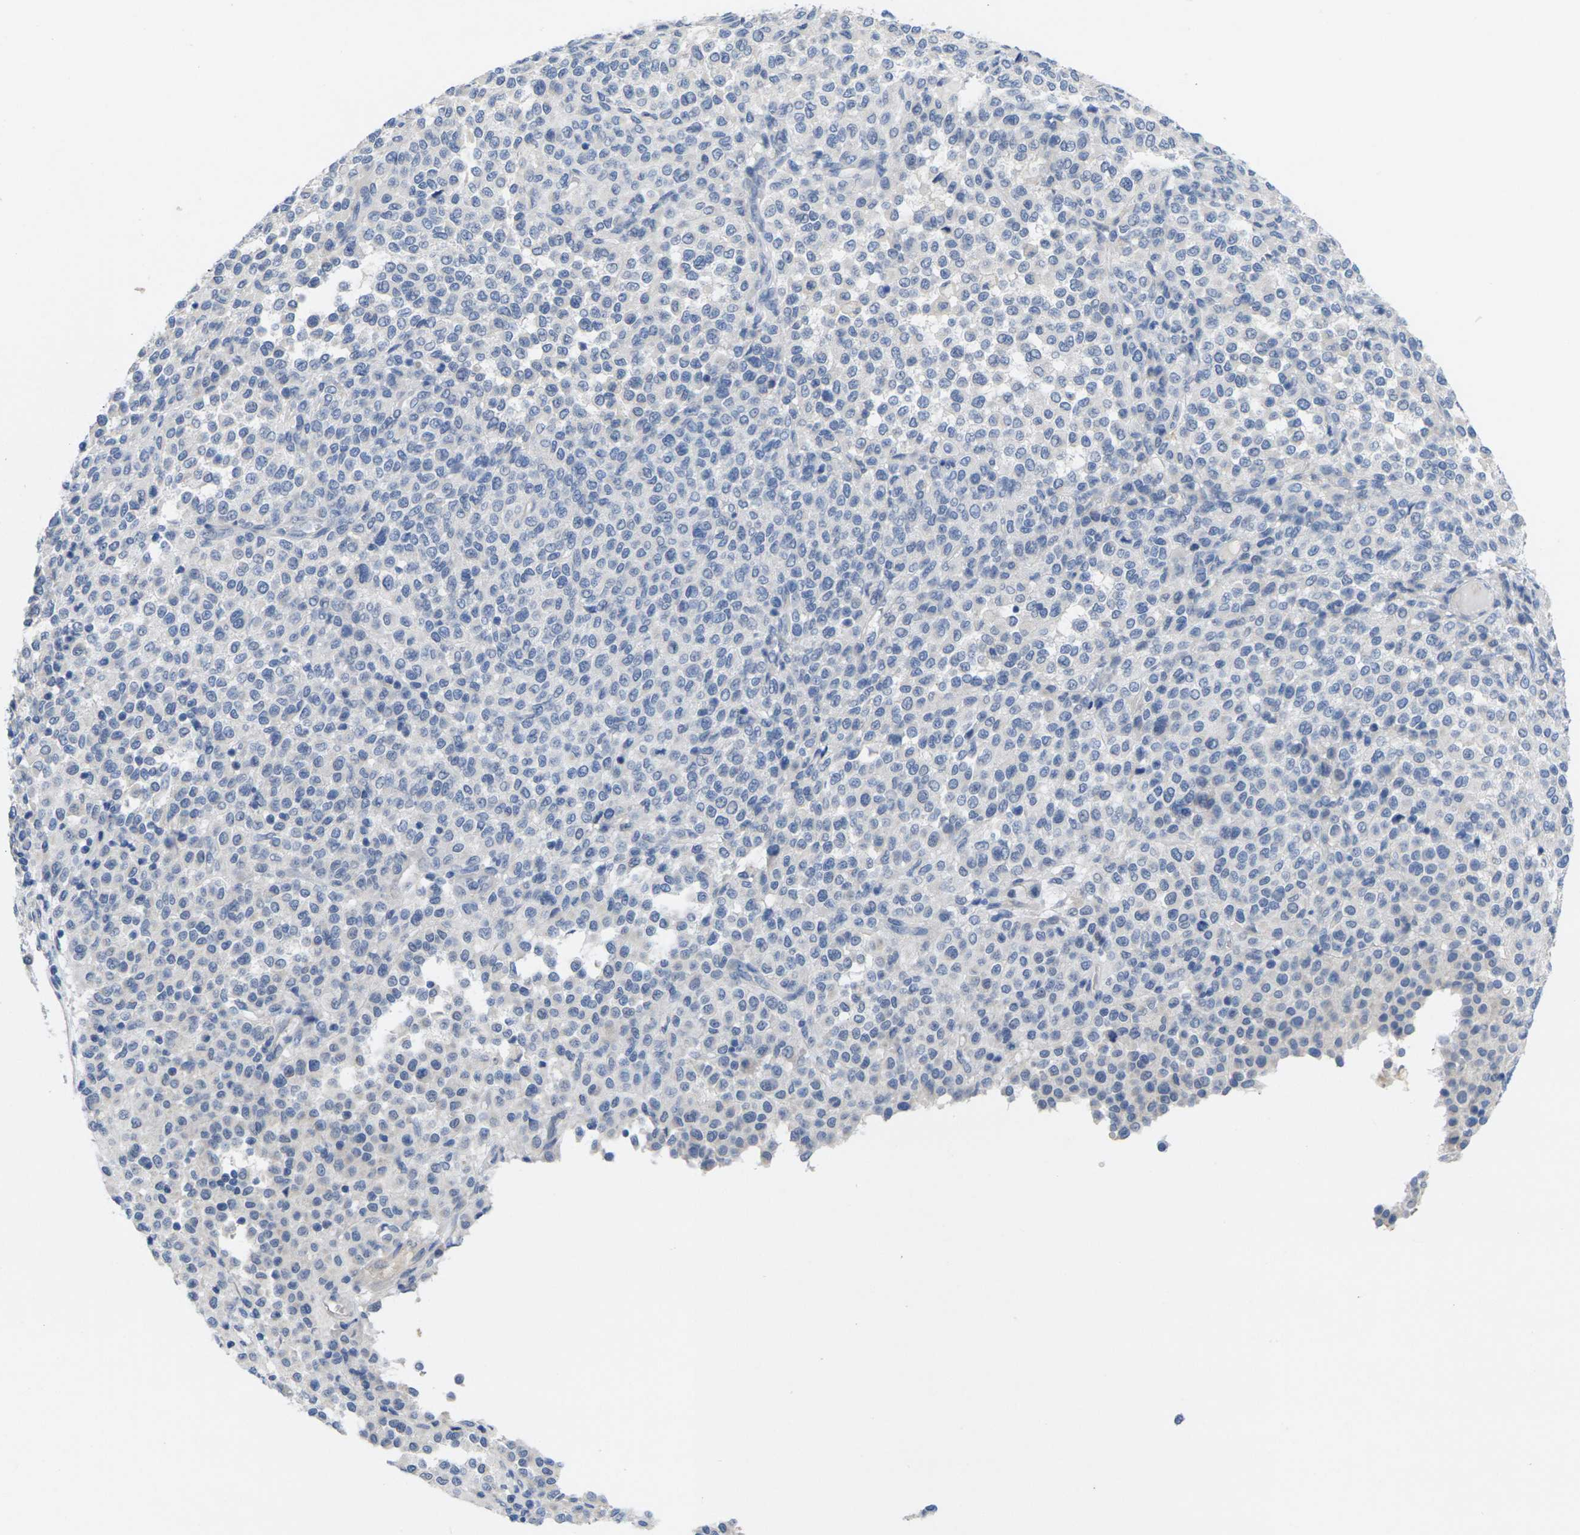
{"staining": {"intensity": "negative", "quantity": "none", "location": "none"}, "tissue": "melanoma", "cell_type": "Tumor cells", "image_type": "cancer", "snomed": [{"axis": "morphology", "description": "Malignant melanoma, Metastatic site"}, {"axis": "topography", "description": "Pancreas"}], "caption": "This image is of malignant melanoma (metastatic site) stained with IHC to label a protein in brown with the nuclei are counter-stained blue. There is no positivity in tumor cells. Nuclei are stained in blue.", "gene": "TNNI3", "patient": {"sex": "female", "age": 30}}